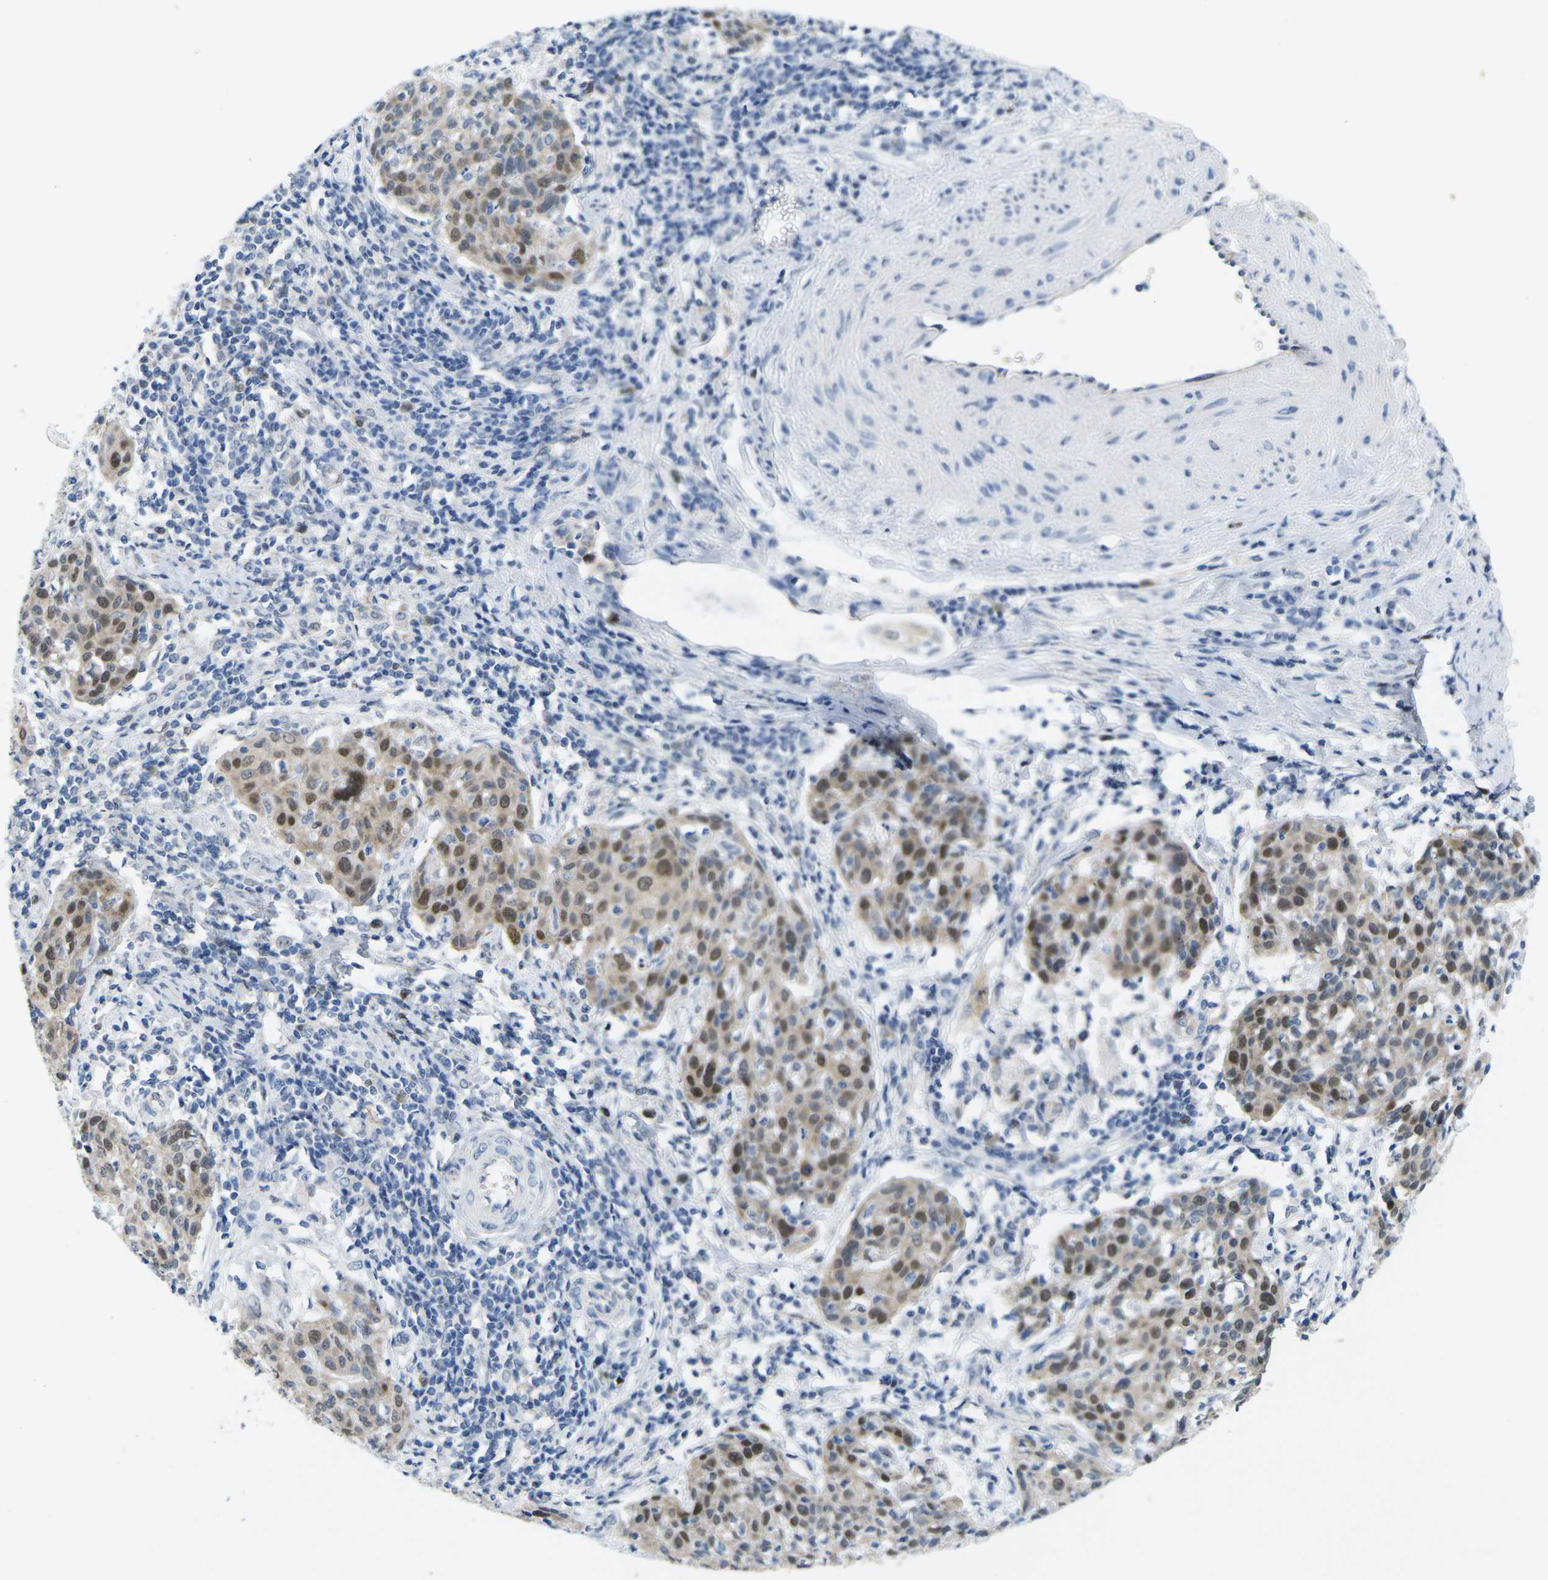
{"staining": {"intensity": "moderate", "quantity": "25%-75%", "location": "nuclear"}, "tissue": "cervical cancer", "cell_type": "Tumor cells", "image_type": "cancer", "snomed": [{"axis": "morphology", "description": "Squamous cell carcinoma, NOS"}, {"axis": "topography", "description": "Cervix"}], "caption": "Immunohistochemical staining of cervical cancer reveals medium levels of moderate nuclear positivity in about 25%-75% of tumor cells.", "gene": "CDK2", "patient": {"sex": "female", "age": 38}}